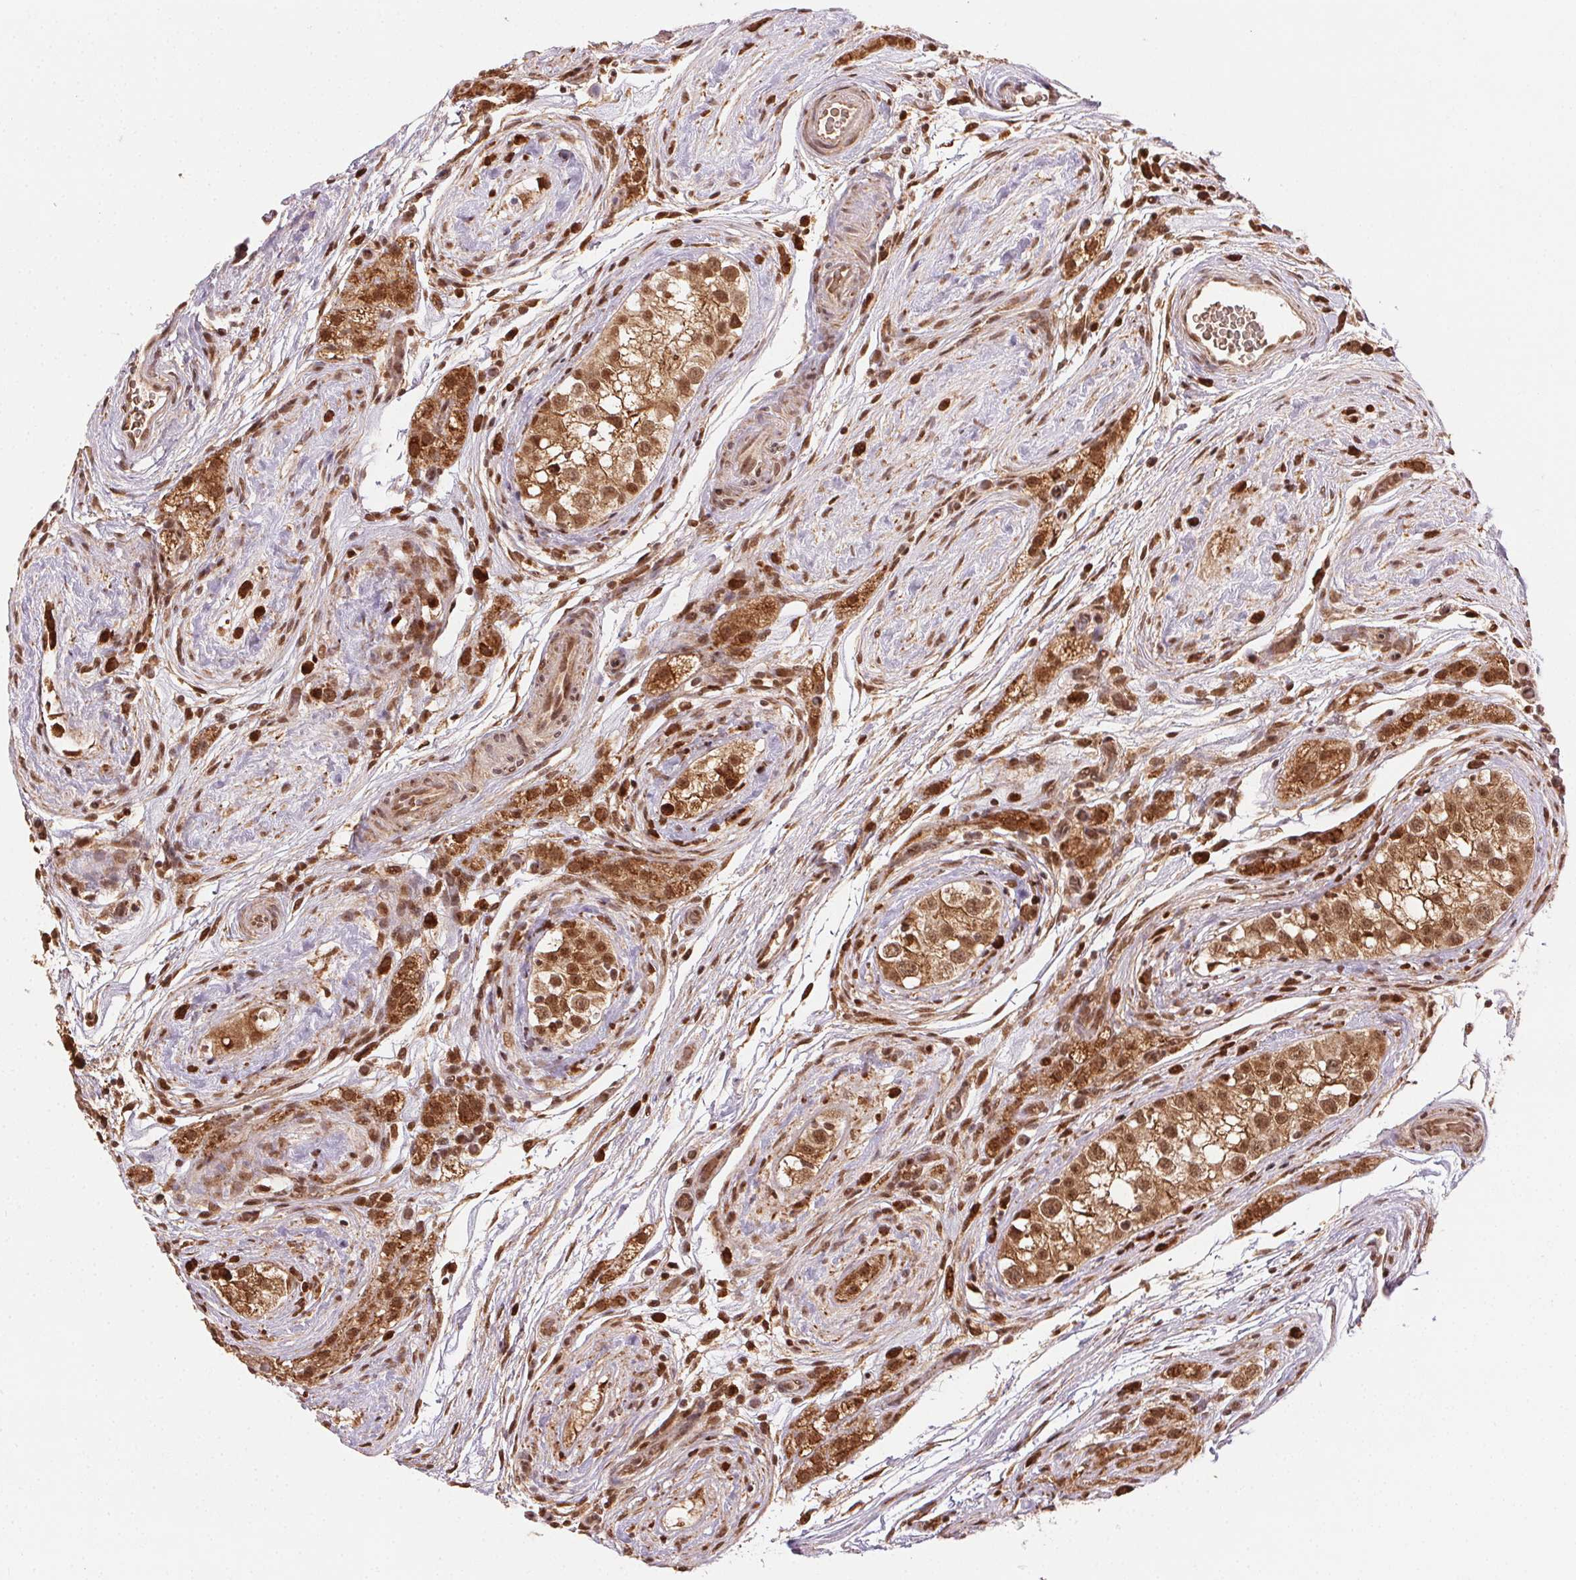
{"staining": {"intensity": "moderate", "quantity": ">75%", "location": "cytoplasmic/membranous,nuclear"}, "tissue": "testis cancer", "cell_type": "Tumor cells", "image_type": "cancer", "snomed": [{"axis": "morphology", "description": "Seminoma, NOS"}, {"axis": "topography", "description": "Testis"}], "caption": "Testis cancer stained with a brown dye exhibits moderate cytoplasmic/membranous and nuclear positive staining in approximately >75% of tumor cells.", "gene": "TREML4", "patient": {"sex": "male", "age": 34}}